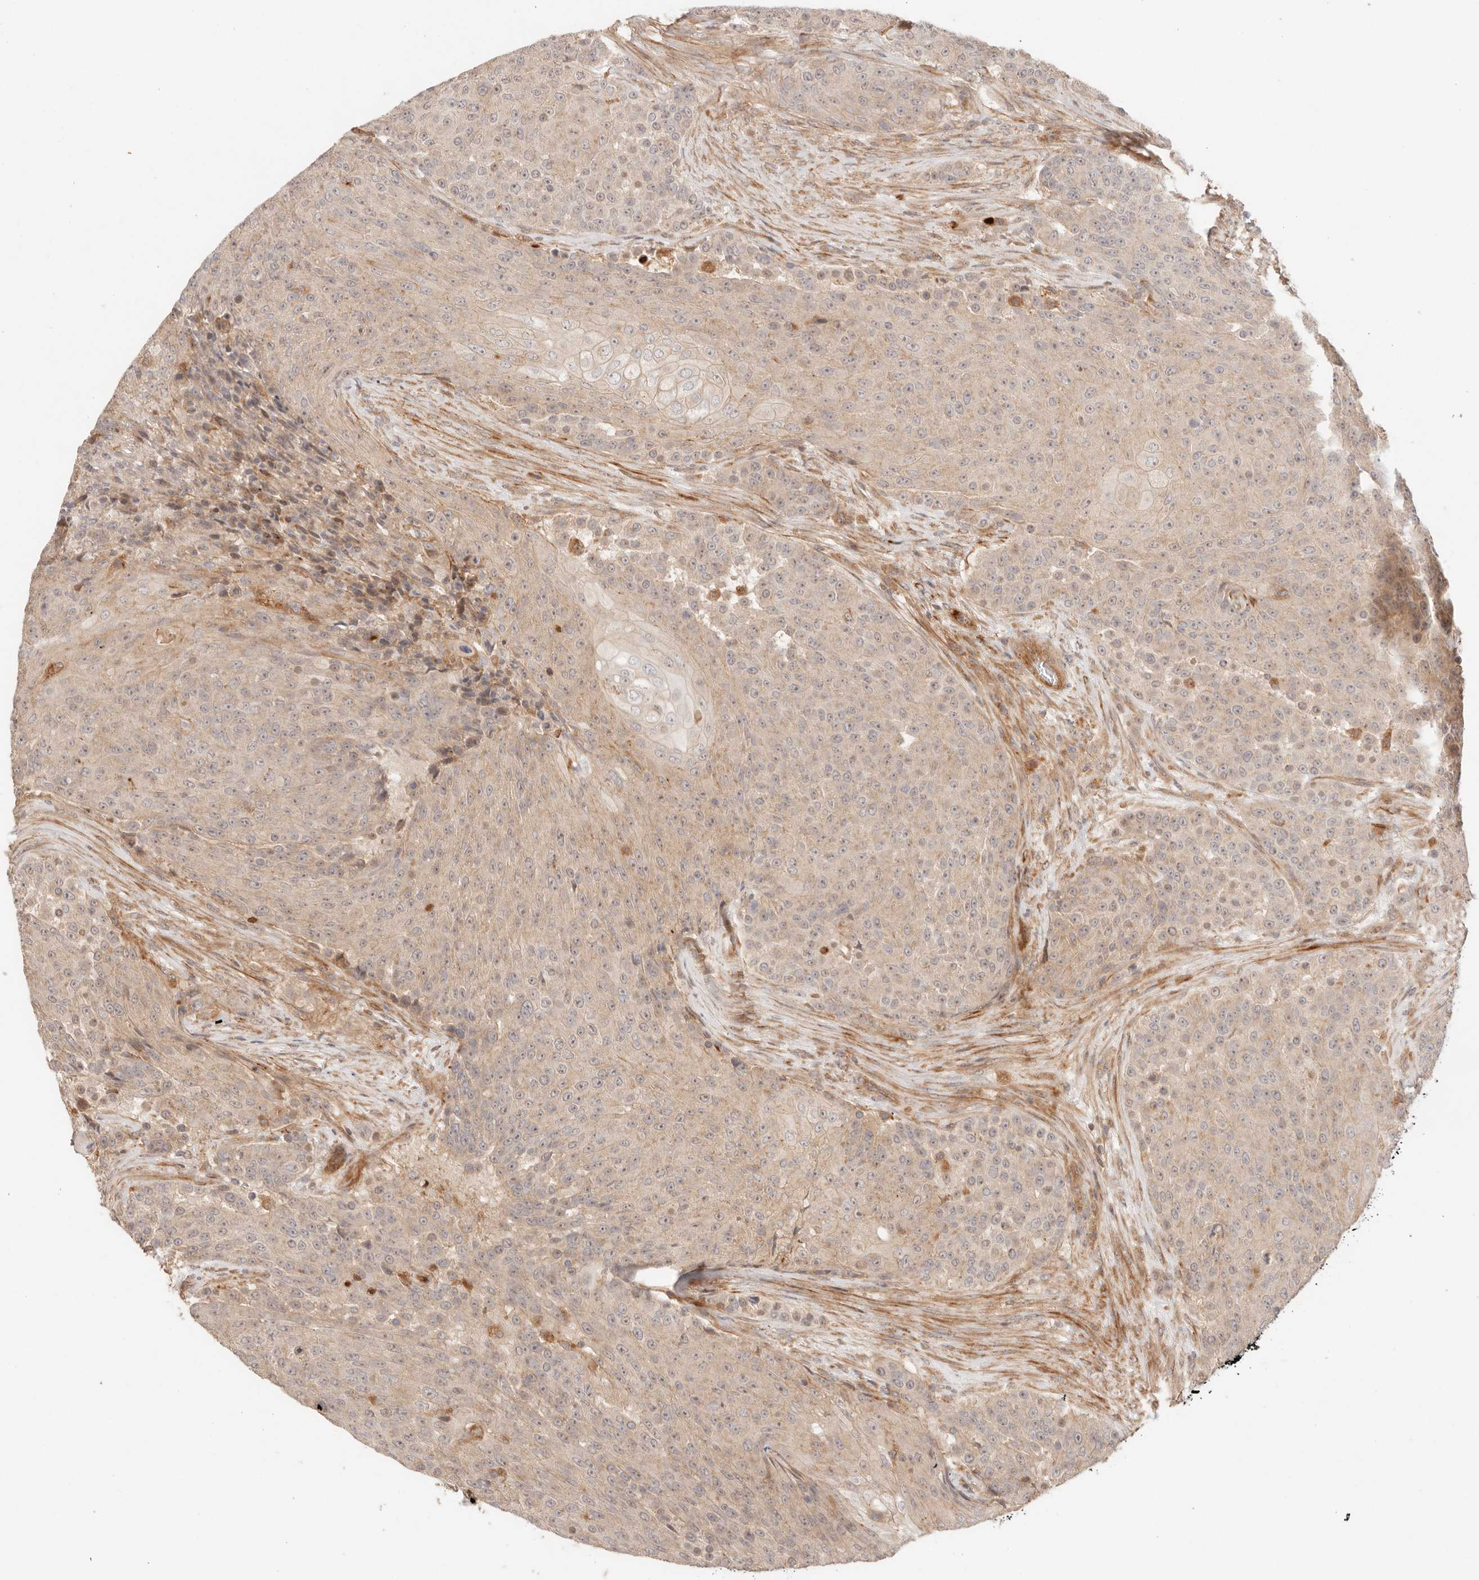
{"staining": {"intensity": "weak", "quantity": ">75%", "location": "cytoplasmic/membranous"}, "tissue": "urothelial cancer", "cell_type": "Tumor cells", "image_type": "cancer", "snomed": [{"axis": "morphology", "description": "Urothelial carcinoma, High grade"}, {"axis": "topography", "description": "Urinary bladder"}], "caption": "Protein expression analysis of human high-grade urothelial carcinoma reveals weak cytoplasmic/membranous expression in about >75% of tumor cells. The staining was performed using DAB to visualize the protein expression in brown, while the nuclei were stained in blue with hematoxylin (Magnification: 20x).", "gene": "IL1R2", "patient": {"sex": "female", "age": 63}}